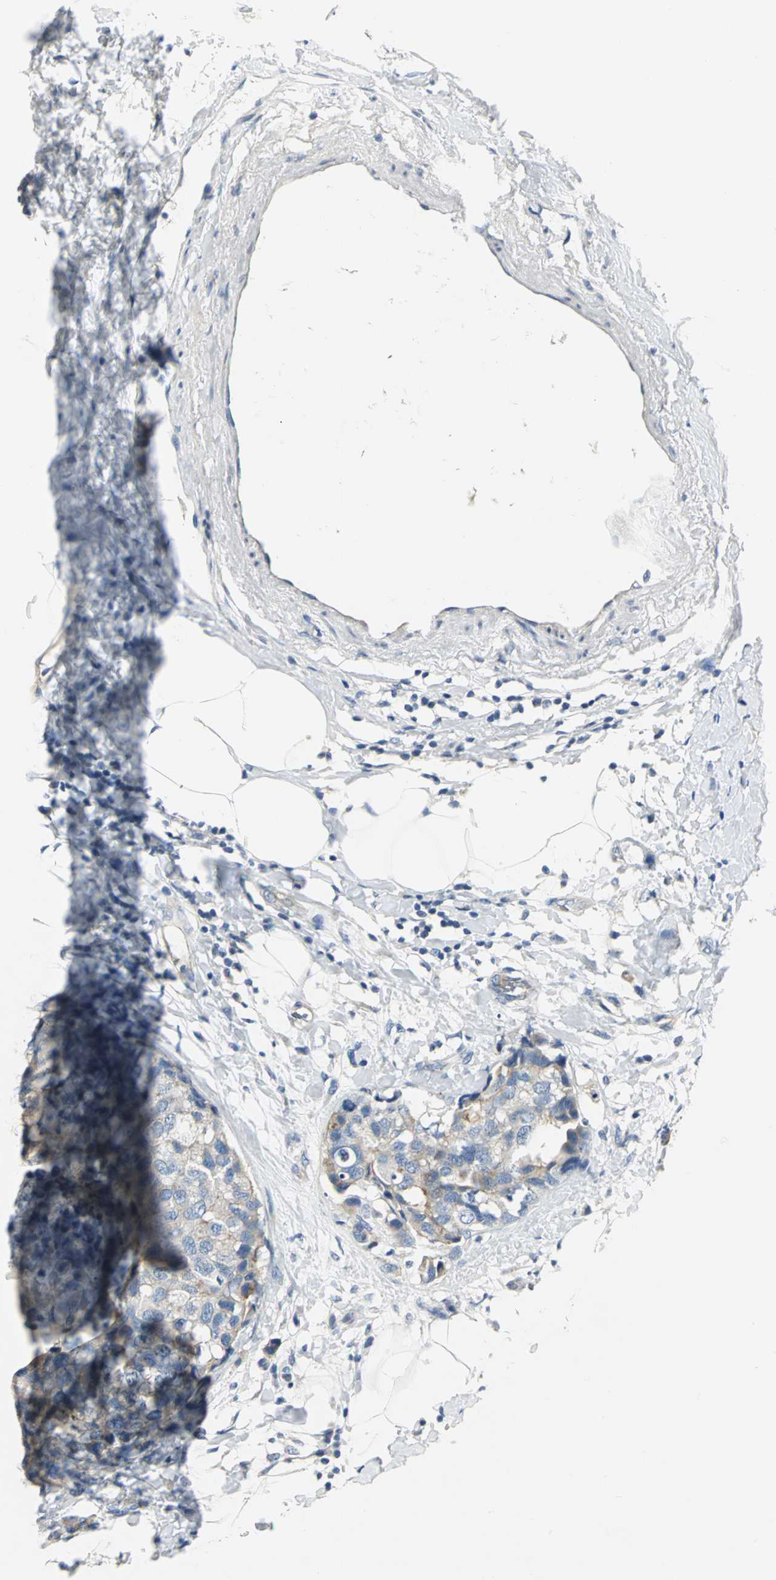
{"staining": {"intensity": "weak", "quantity": "25%-75%", "location": "cytoplasmic/membranous"}, "tissue": "breast cancer", "cell_type": "Tumor cells", "image_type": "cancer", "snomed": [{"axis": "morphology", "description": "Normal tissue, NOS"}, {"axis": "morphology", "description": "Duct carcinoma"}, {"axis": "topography", "description": "Breast"}], "caption": "Tumor cells demonstrate weak cytoplasmic/membranous expression in about 25%-75% of cells in breast cancer.", "gene": "RIPOR1", "patient": {"sex": "female", "age": 50}}